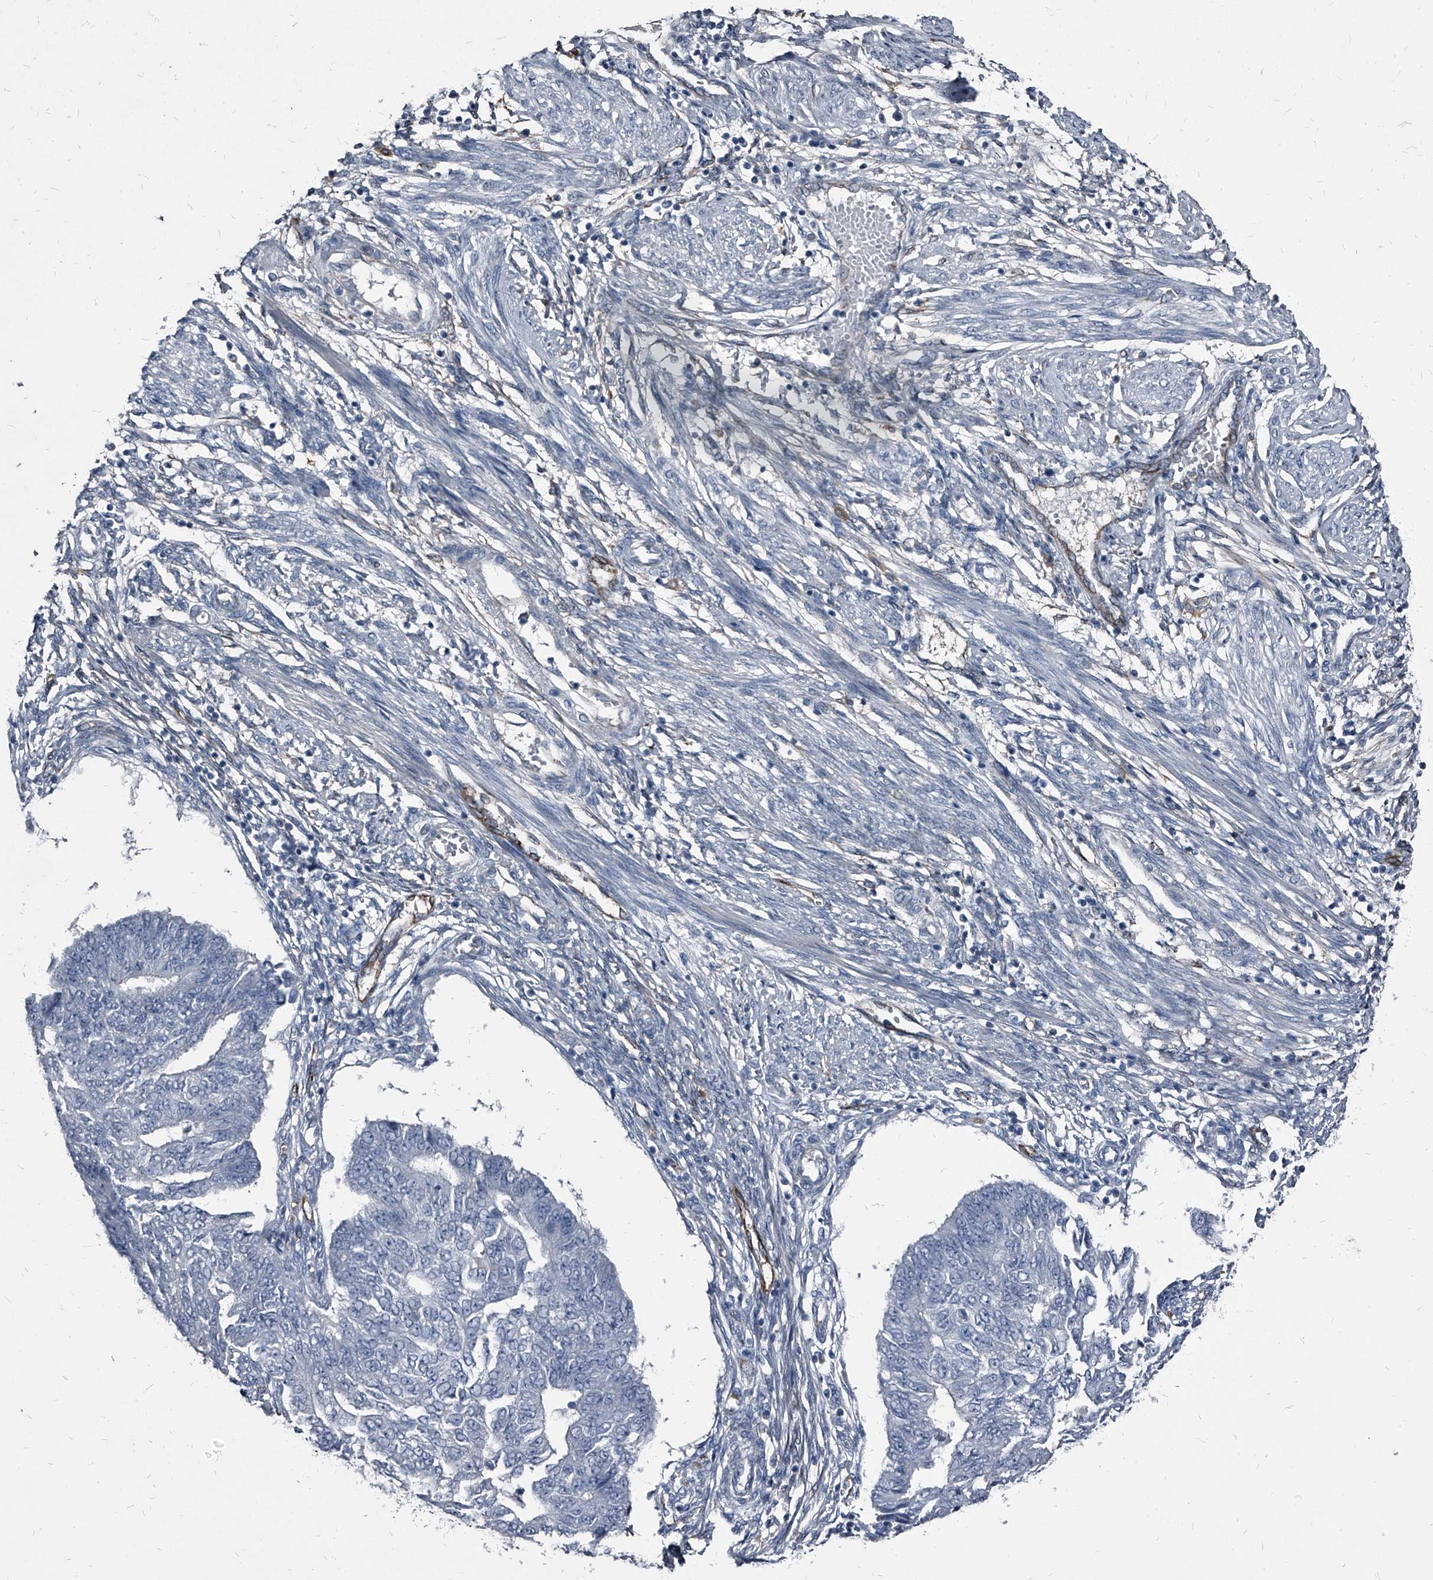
{"staining": {"intensity": "negative", "quantity": "none", "location": "none"}, "tissue": "endometrial cancer", "cell_type": "Tumor cells", "image_type": "cancer", "snomed": [{"axis": "morphology", "description": "Adenocarcinoma, NOS"}, {"axis": "topography", "description": "Endometrium"}], "caption": "Adenocarcinoma (endometrial) was stained to show a protein in brown. There is no significant staining in tumor cells.", "gene": "PGLYRP3", "patient": {"sex": "female", "age": 32}}